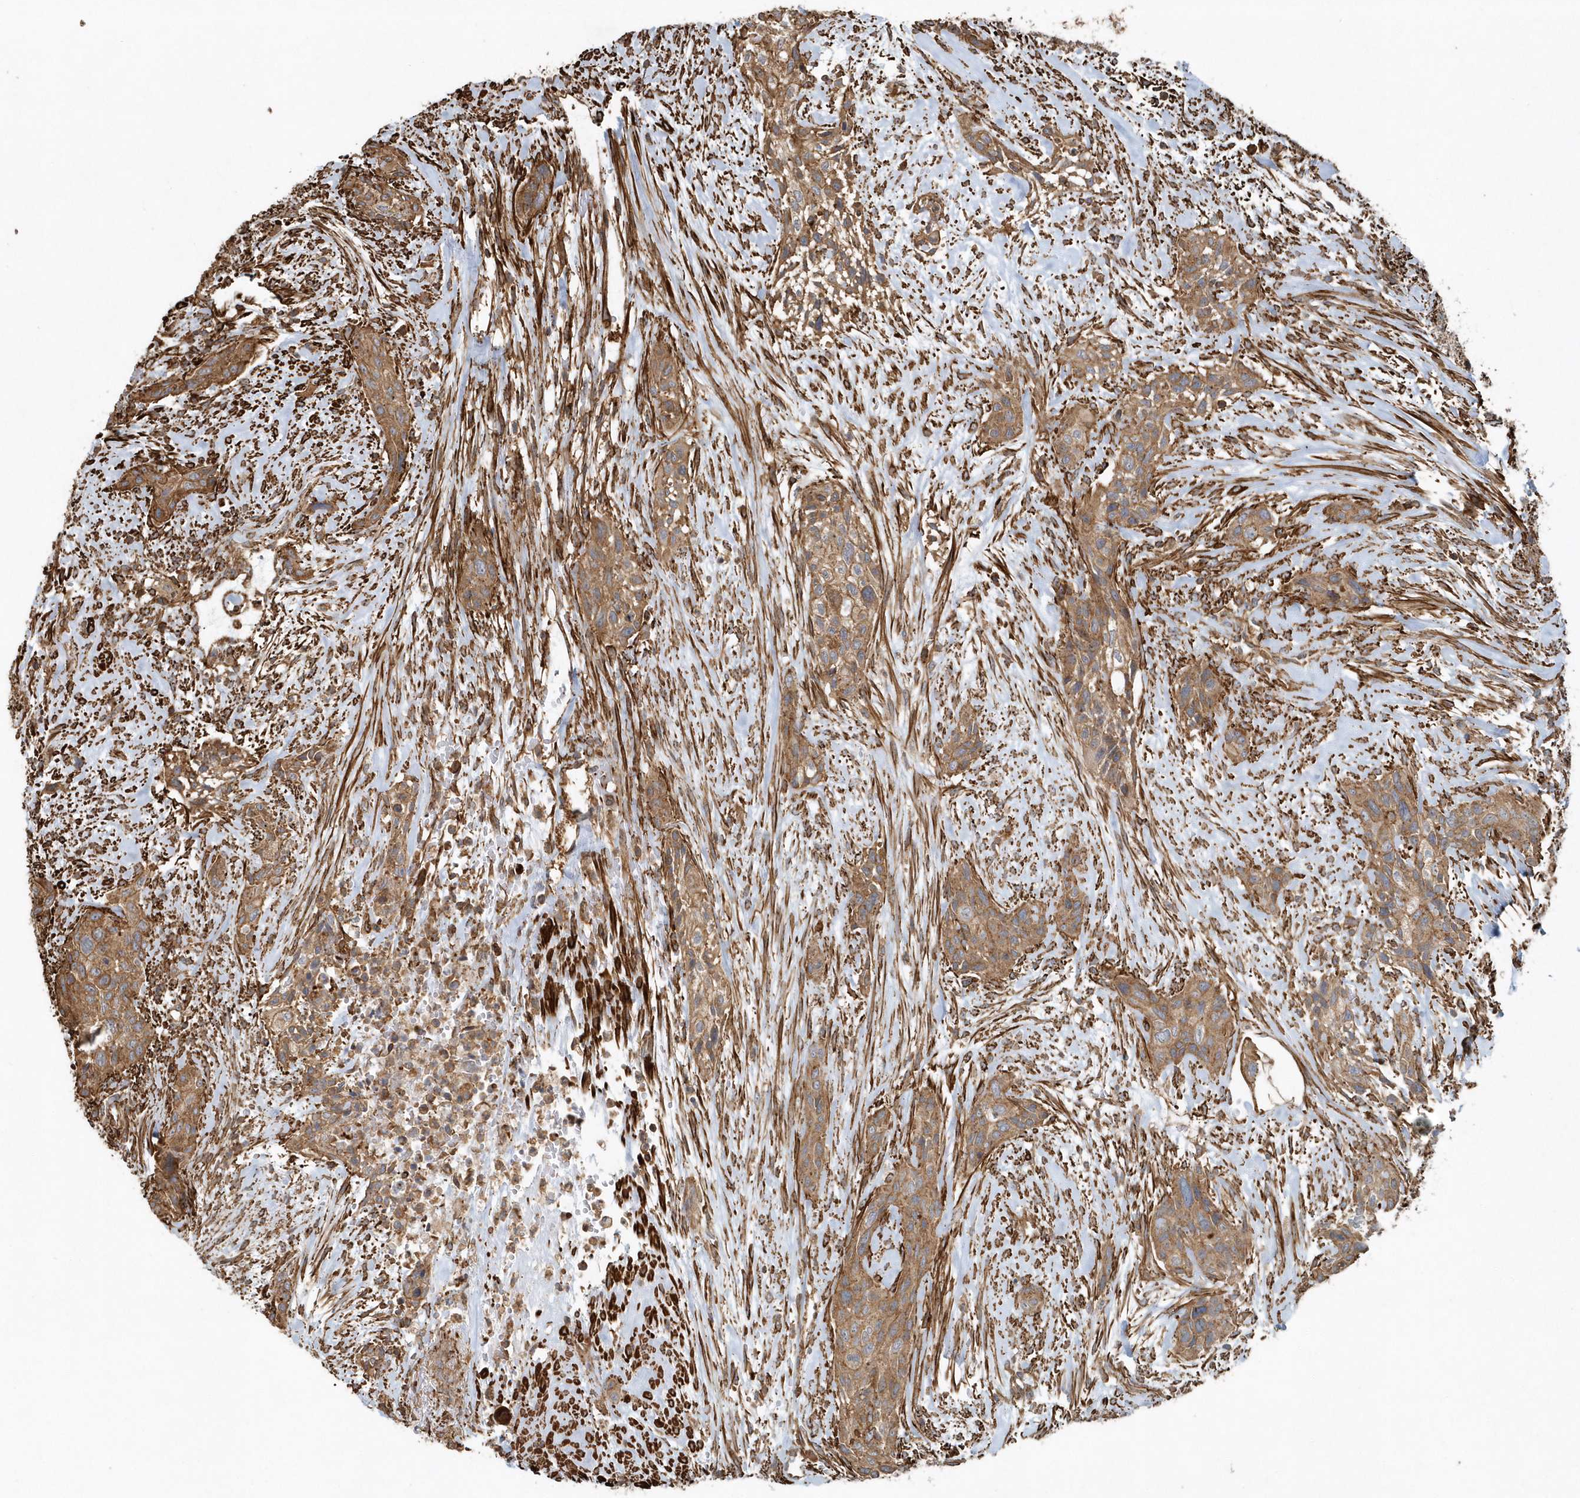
{"staining": {"intensity": "moderate", "quantity": ">75%", "location": "cytoplasmic/membranous"}, "tissue": "urothelial cancer", "cell_type": "Tumor cells", "image_type": "cancer", "snomed": [{"axis": "morphology", "description": "Urothelial carcinoma, High grade"}, {"axis": "topography", "description": "Urinary bladder"}], "caption": "There is medium levels of moderate cytoplasmic/membranous expression in tumor cells of urothelial cancer, as demonstrated by immunohistochemical staining (brown color).", "gene": "MMUT", "patient": {"sex": "male", "age": 35}}